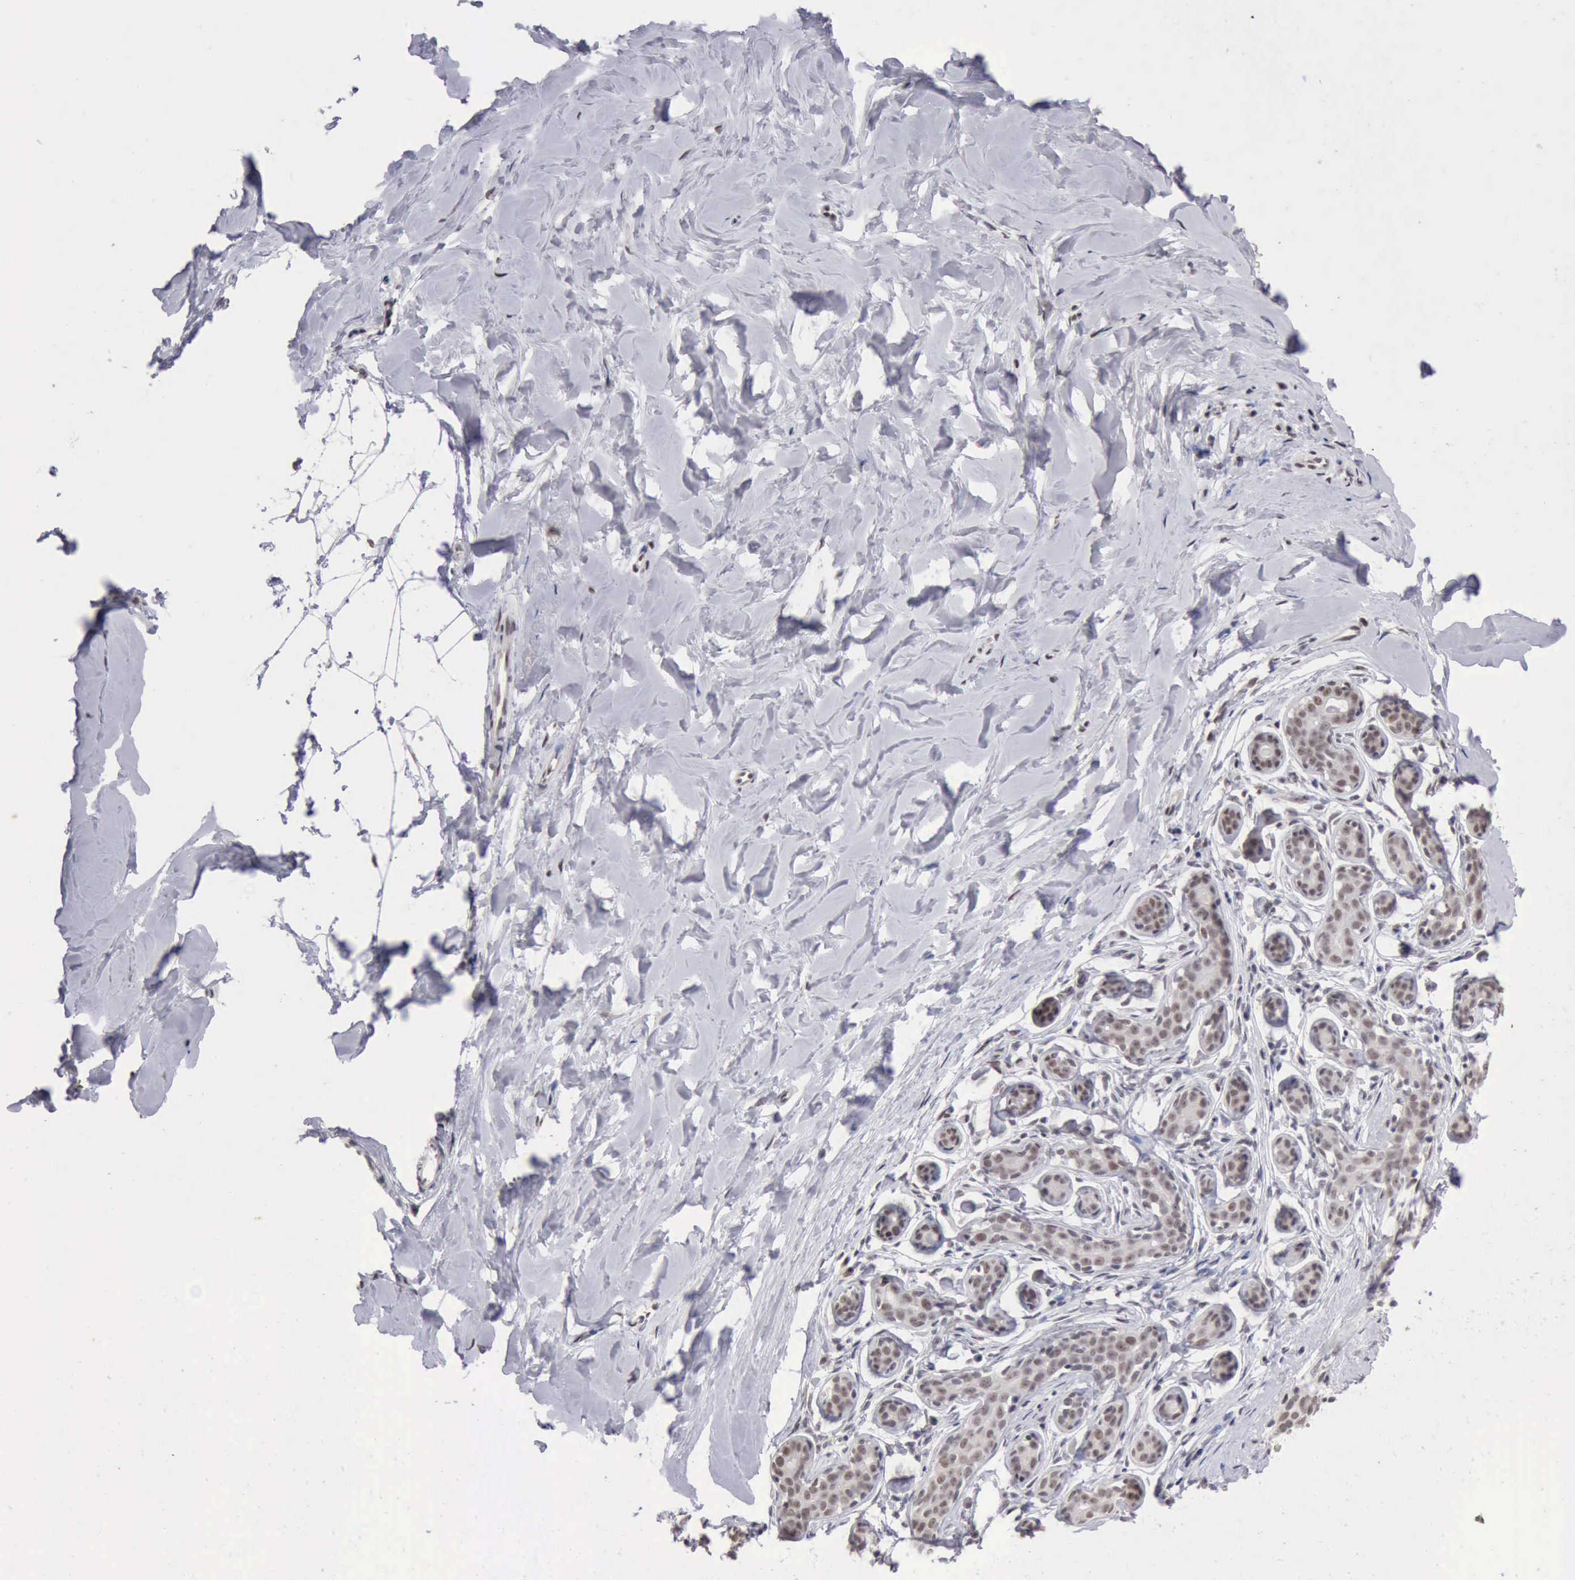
{"staining": {"intensity": "negative", "quantity": "none", "location": "none"}, "tissue": "breast", "cell_type": "Adipocytes", "image_type": "normal", "snomed": [{"axis": "morphology", "description": "Normal tissue, NOS"}, {"axis": "topography", "description": "Breast"}], "caption": "Immunohistochemical staining of benign breast reveals no significant staining in adipocytes. The staining was performed using DAB to visualize the protein expression in brown, while the nuclei were stained in blue with hematoxylin (Magnification: 20x).", "gene": "TAF1", "patient": {"sex": "female", "age": 22}}